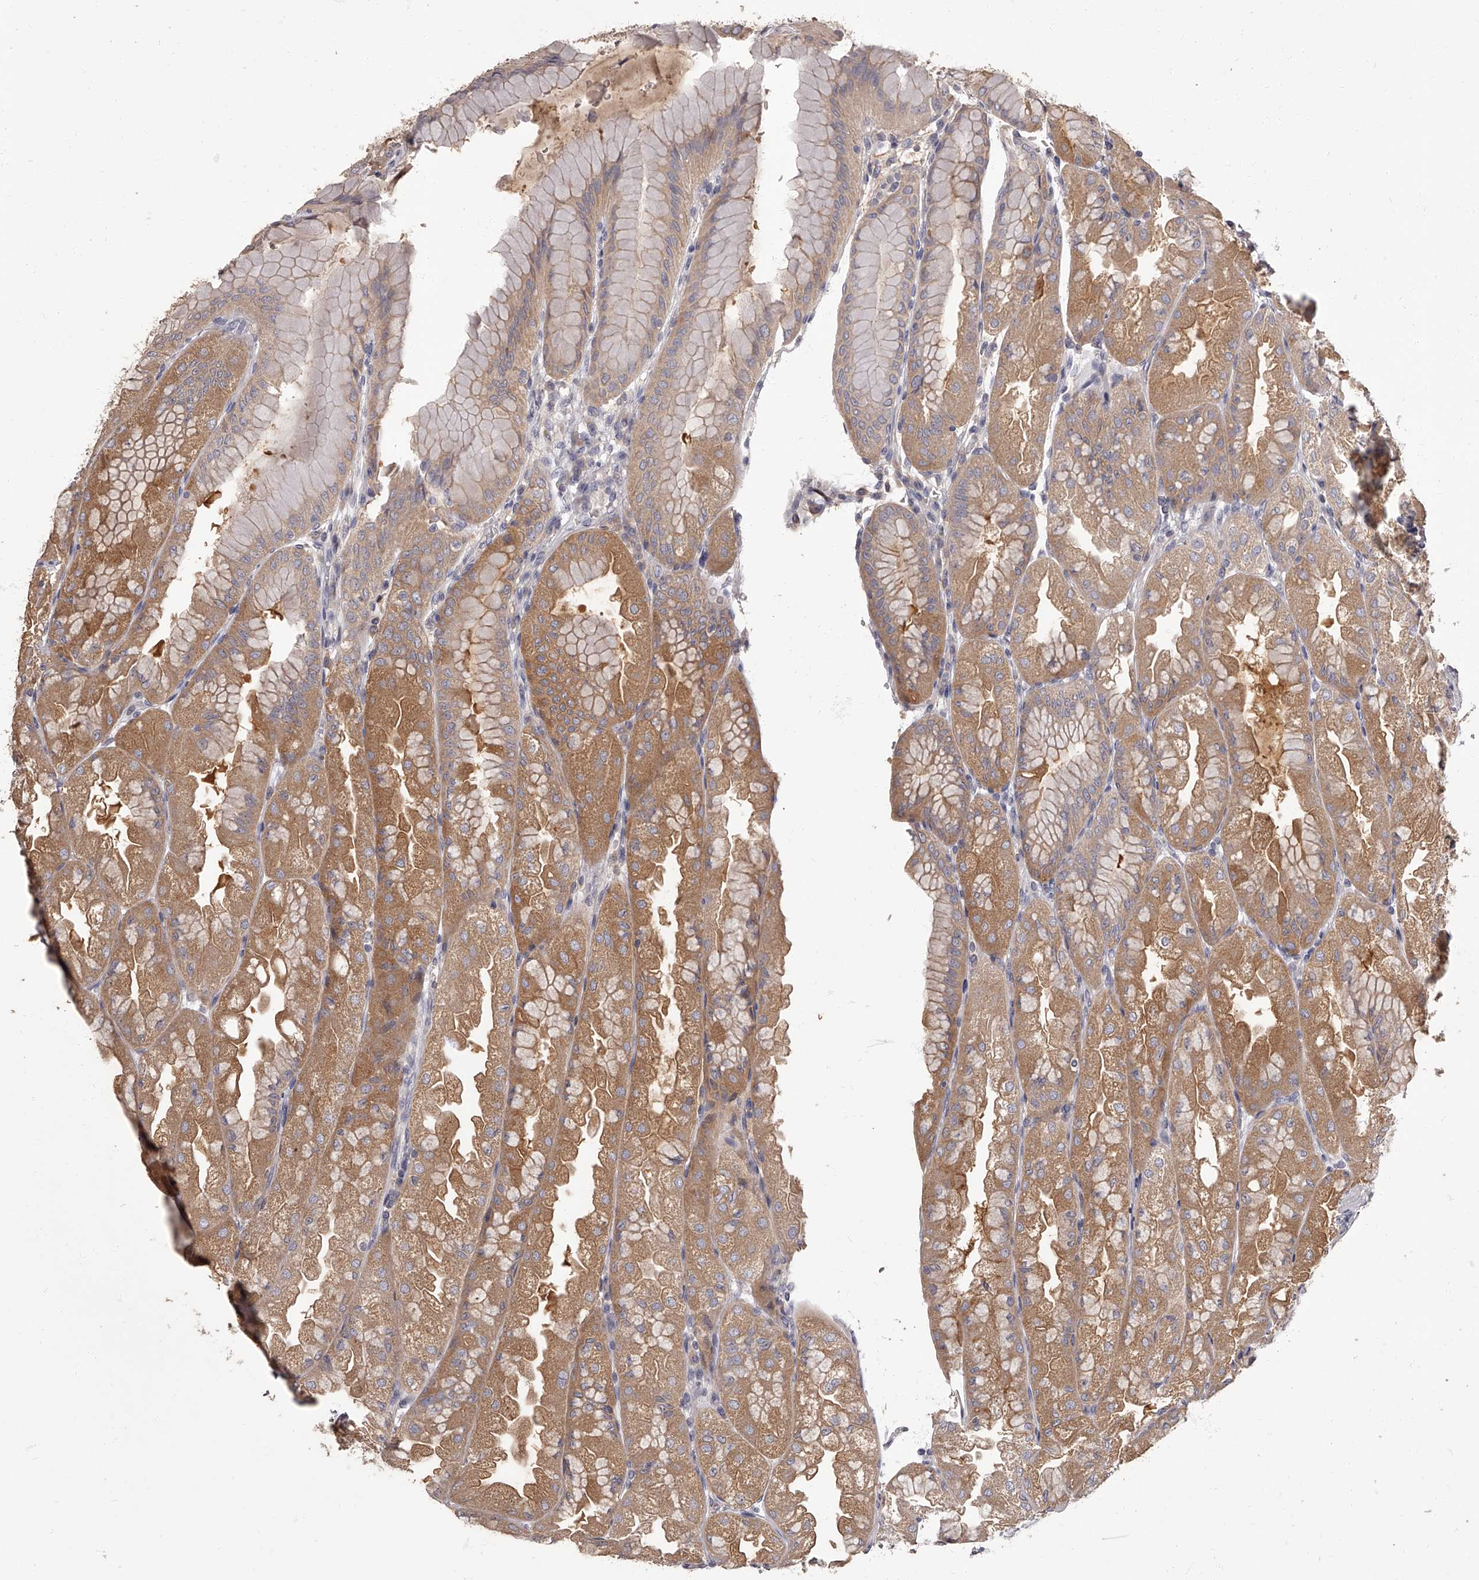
{"staining": {"intensity": "moderate", "quantity": ">75%", "location": "cytoplasmic/membranous"}, "tissue": "stomach", "cell_type": "Glandular cells", "image_type": "normal", "snomed": [{"axis": "morphology", "description": "Normal tissue, NOS"}, {"axis": "topography", "description": "Stomach, upper"}], "caption": "Glandular cells demonstrate medium levels of moderate cytoplasmic/membranous staining in approximately >75% of cells in unremarkable stomach.", "gene": "APEH", "patient": {"sex": "male", "age": 47}}